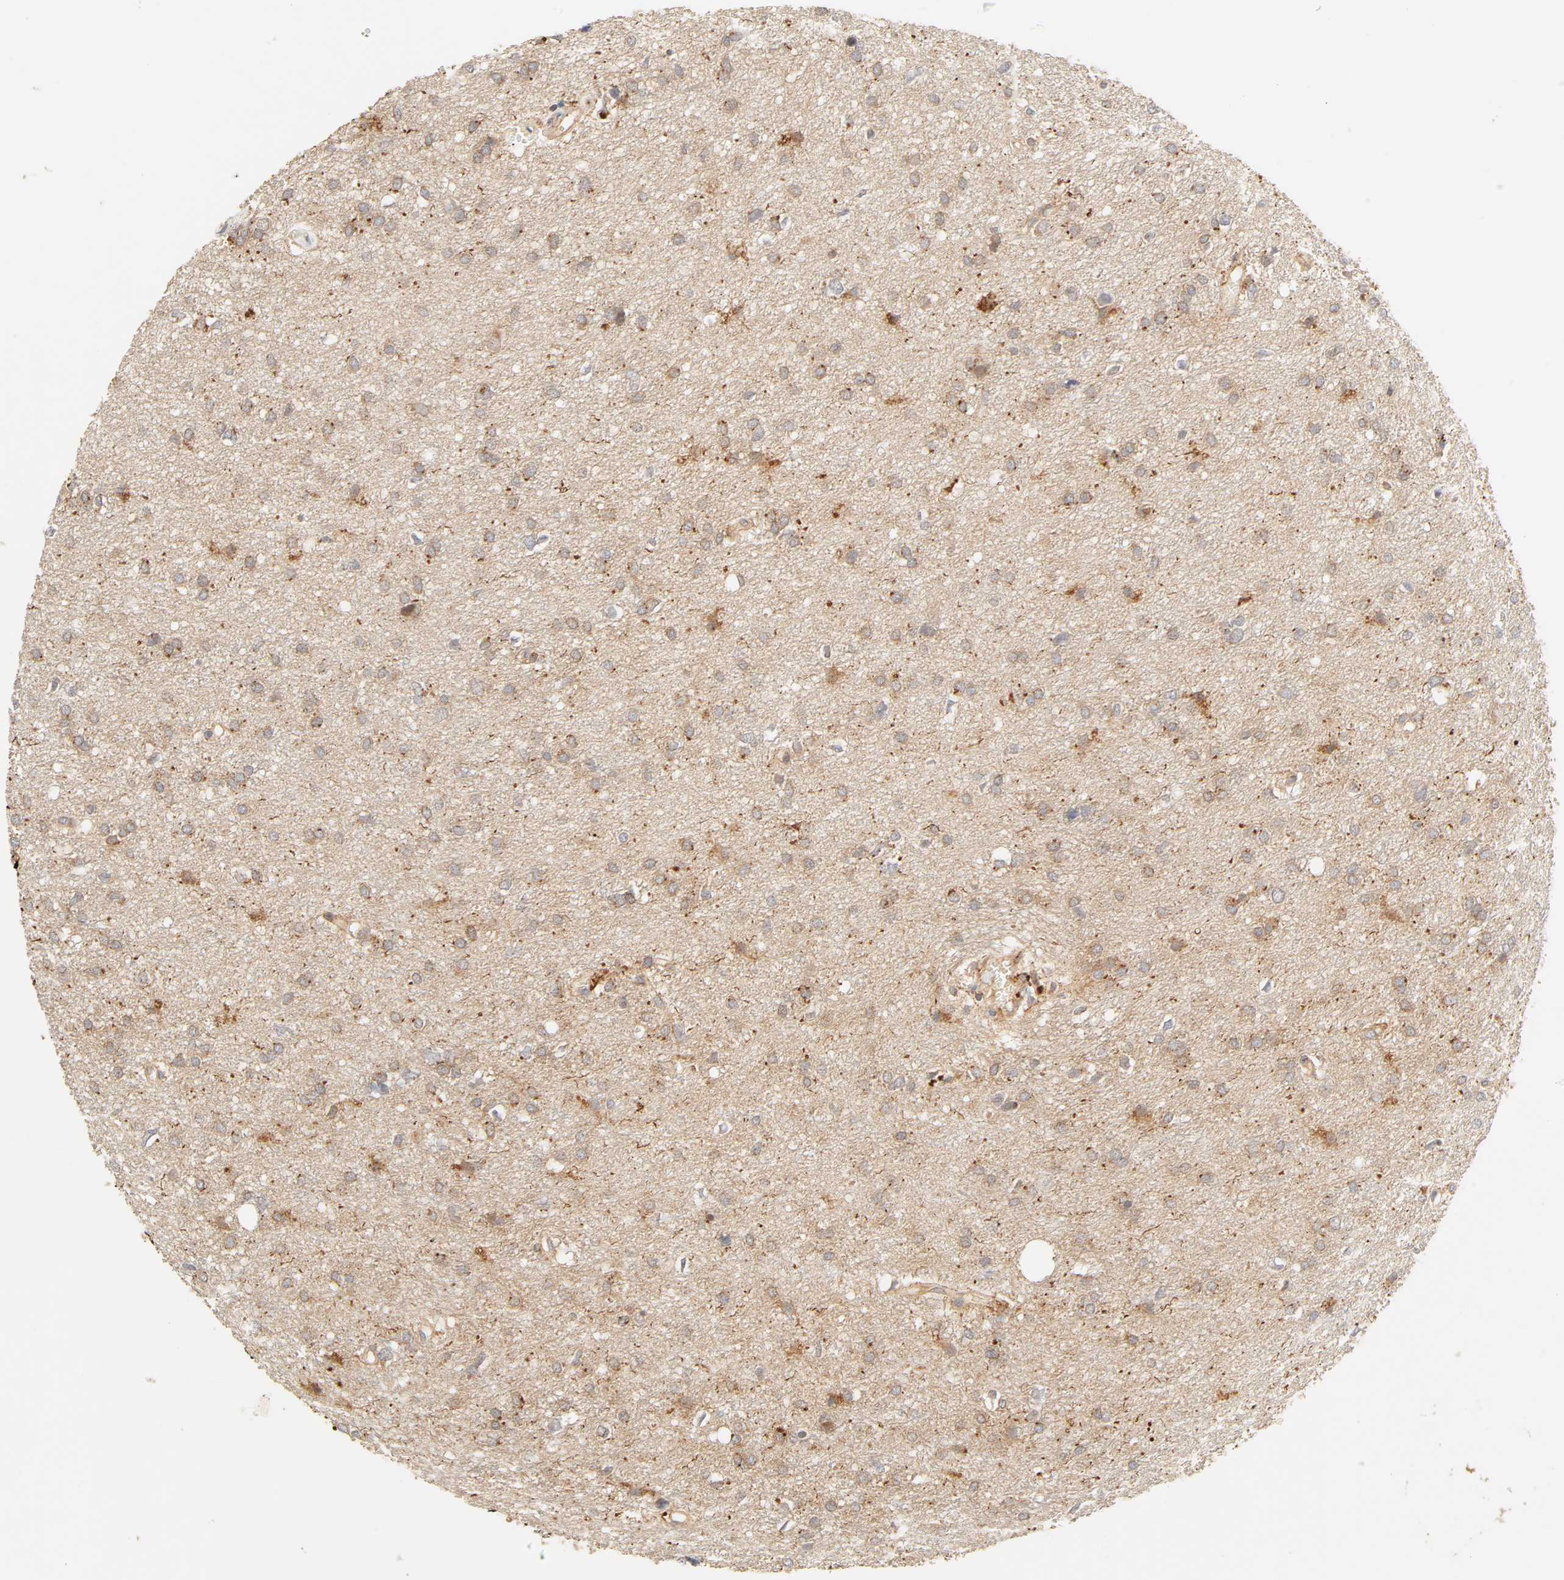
{"staining": {"intensity": "moderate", "quantity": ">75%", "location": "cytoplasmic/membranous"}, "tissue": "glioma", "cell_type": "Tumor cells", "image_type": "cancer", "snomed": [{"axis": "morphology", "description": "Glioma, malignant, High grade"}, {"axis": "topography", "description": "Brain"}], "caption": "Immunohistochemical staining of malignant high-grade glioma shows moderate cytoplasmic/membranous protein positivity in approximately >75% of tumor cells. (Stains: DAB in brown, nuclei in blue, Microscopy: brightfield microscopy at high magnification).", "gene": "MAPK6", "patient": {"sex": "female", "age": 59}}